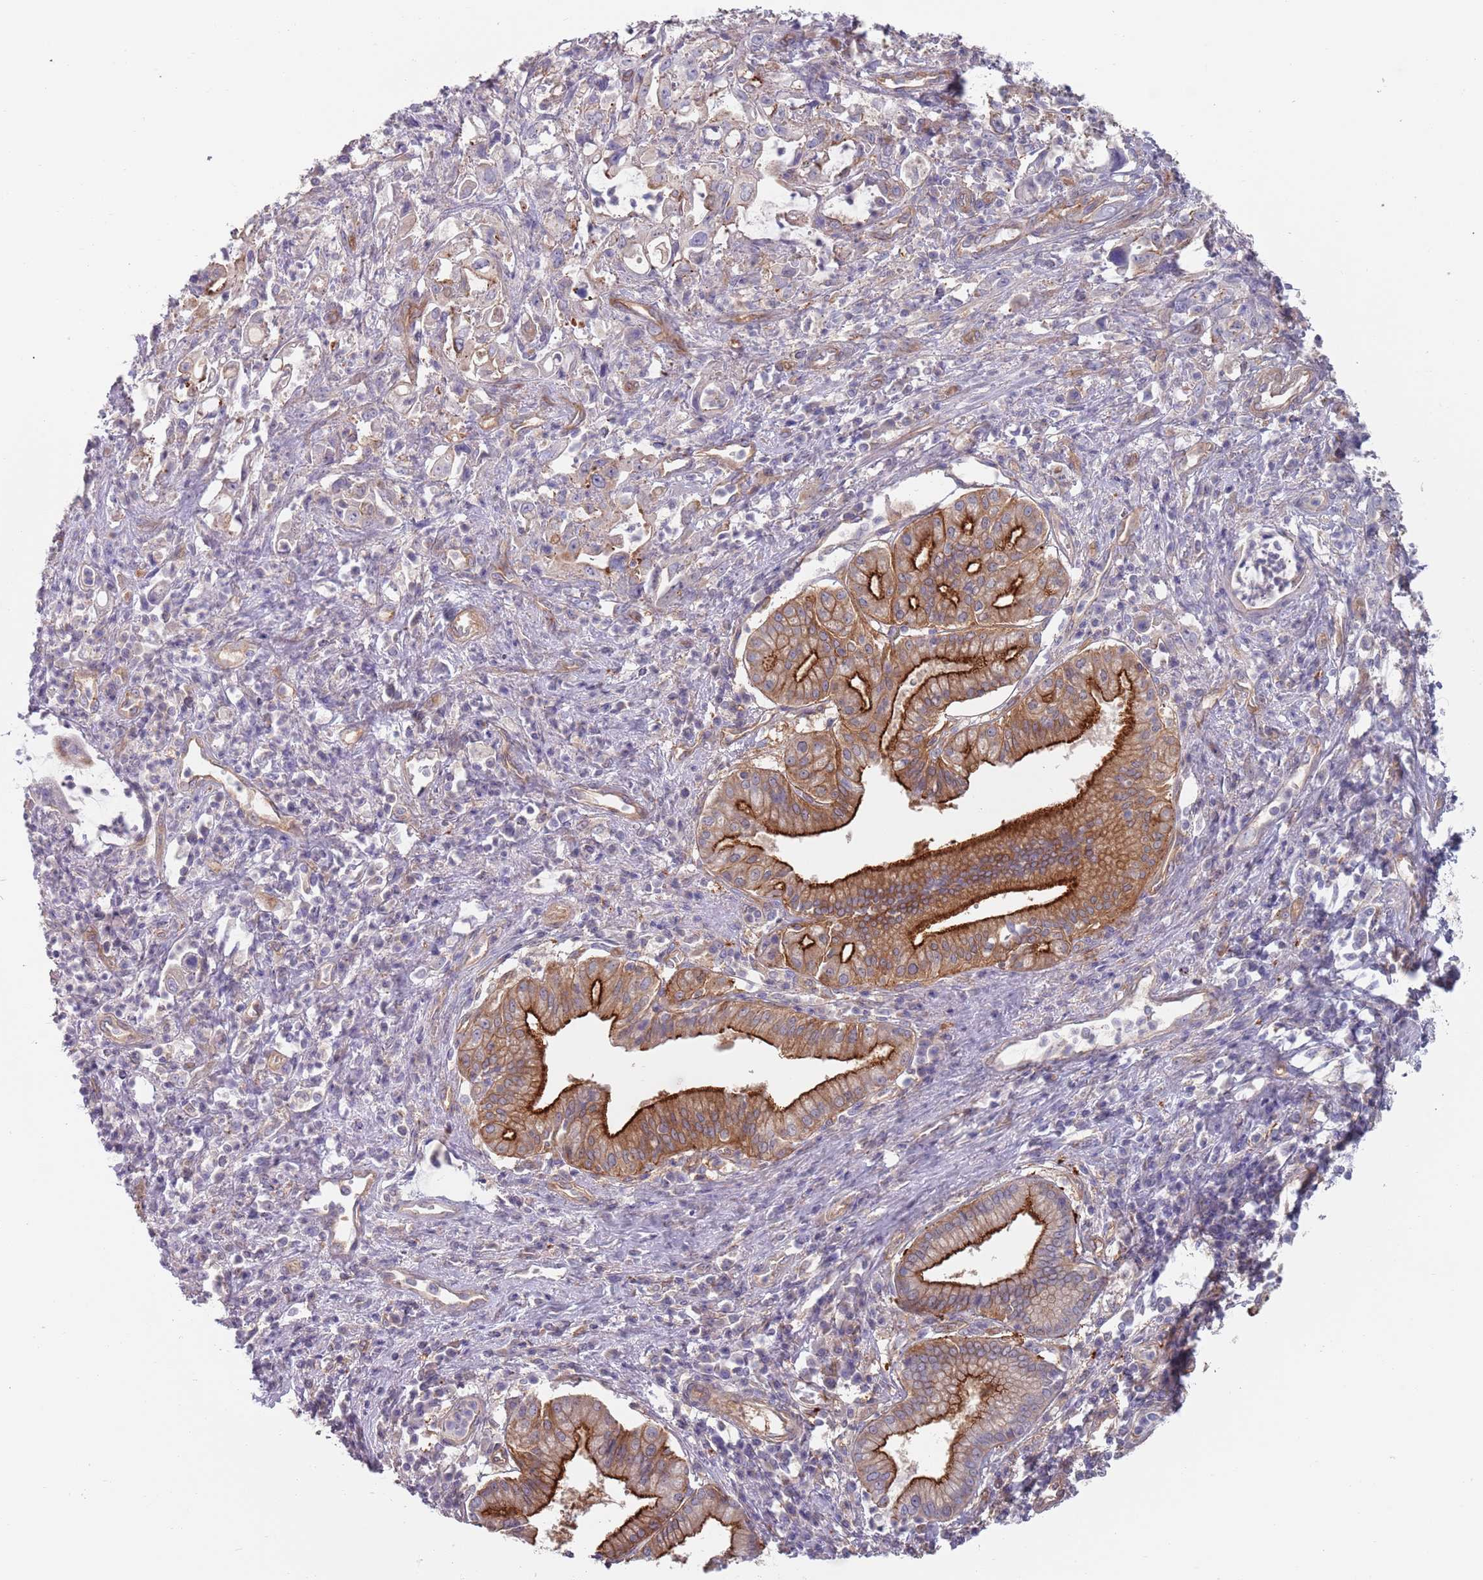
{"staining": {"intensity": "strong", "quantity": "25%-75%", "location": "cytoplasmic/membranous"}, "tissue": "pancreatic cancer", "cell_type": "Tumor cells", "image_type": "cancer", "snomed": [{"axis": "morphology", "description": "Adenocarcinoma, NOS"}, {"axis": "topography", "description": "Pancreas"}], "caption": "Protein expression by IHC shows strong cytoplasmic/membranous positivity in about 25%-75% of tumor cells in pancreatic cancer (adenocarcinoma). The staining is performed using DAB (3,3'-diaminobenzidine) brown chromogen to label protein expression. The nuclei are counter-stained blue using hematoxylin.", "gene": "APPL2", "patient": {"sex": "female", "age": 61}}